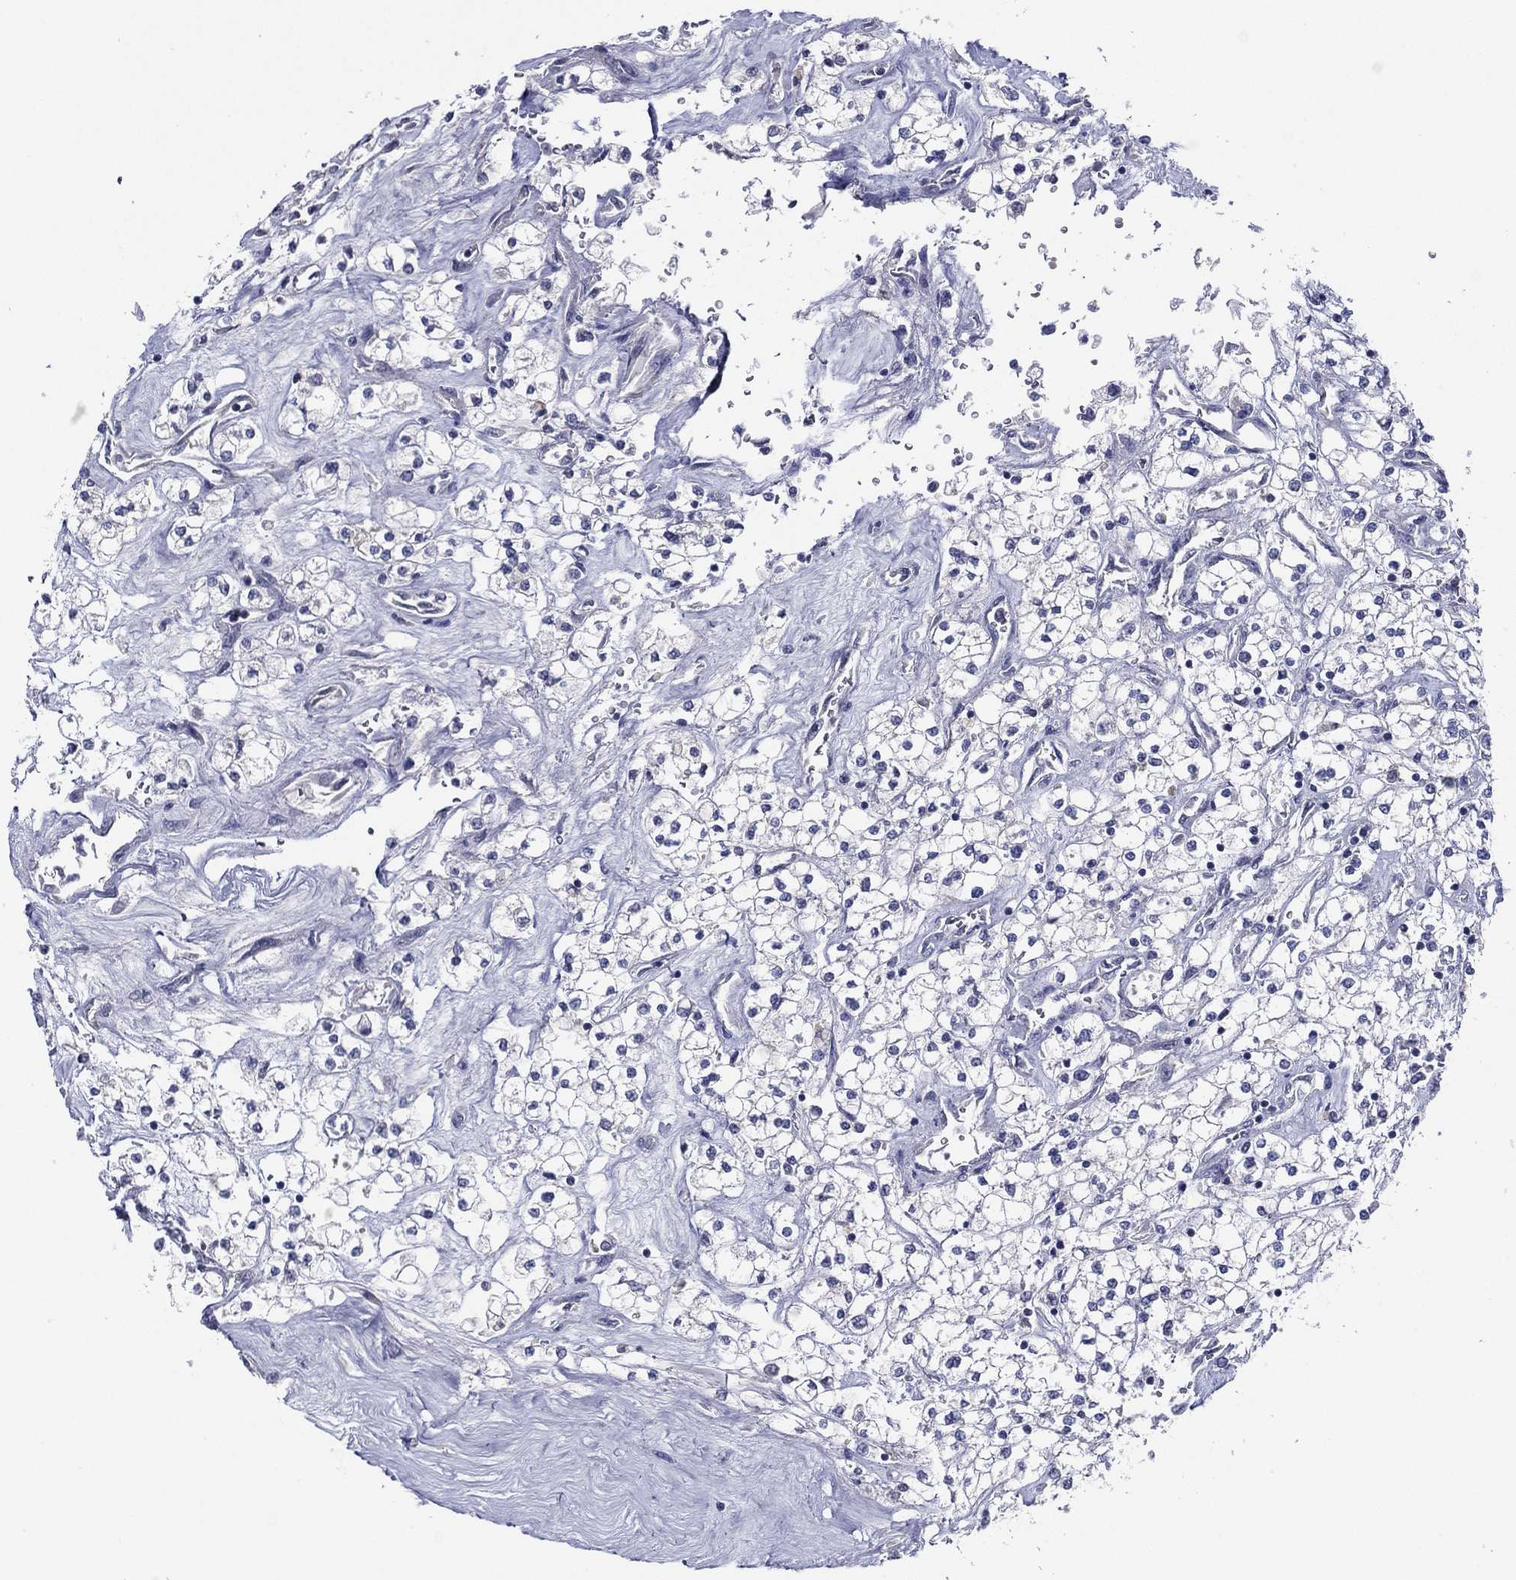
{"staining": {"intensity": "negative", "quantity": "none", "location": "none"}, "tissue": "renal cancer", "cell_type": "Tumor cells", "image_type": "cancer", "snomed": [{"axis": "morphology", "description": "Adenocarcinoma, NOS"}, {"axis": "topography", "description": "Kidney"}], "caption": "Renal adenocarcinoma was stained to show a protein in brown. There is no significant staining in tumor cells. (DAB IHC with hematoxylin counter stain).", "gene": "TFAP2A", "patient": {"sex": "male", "age": 80}}